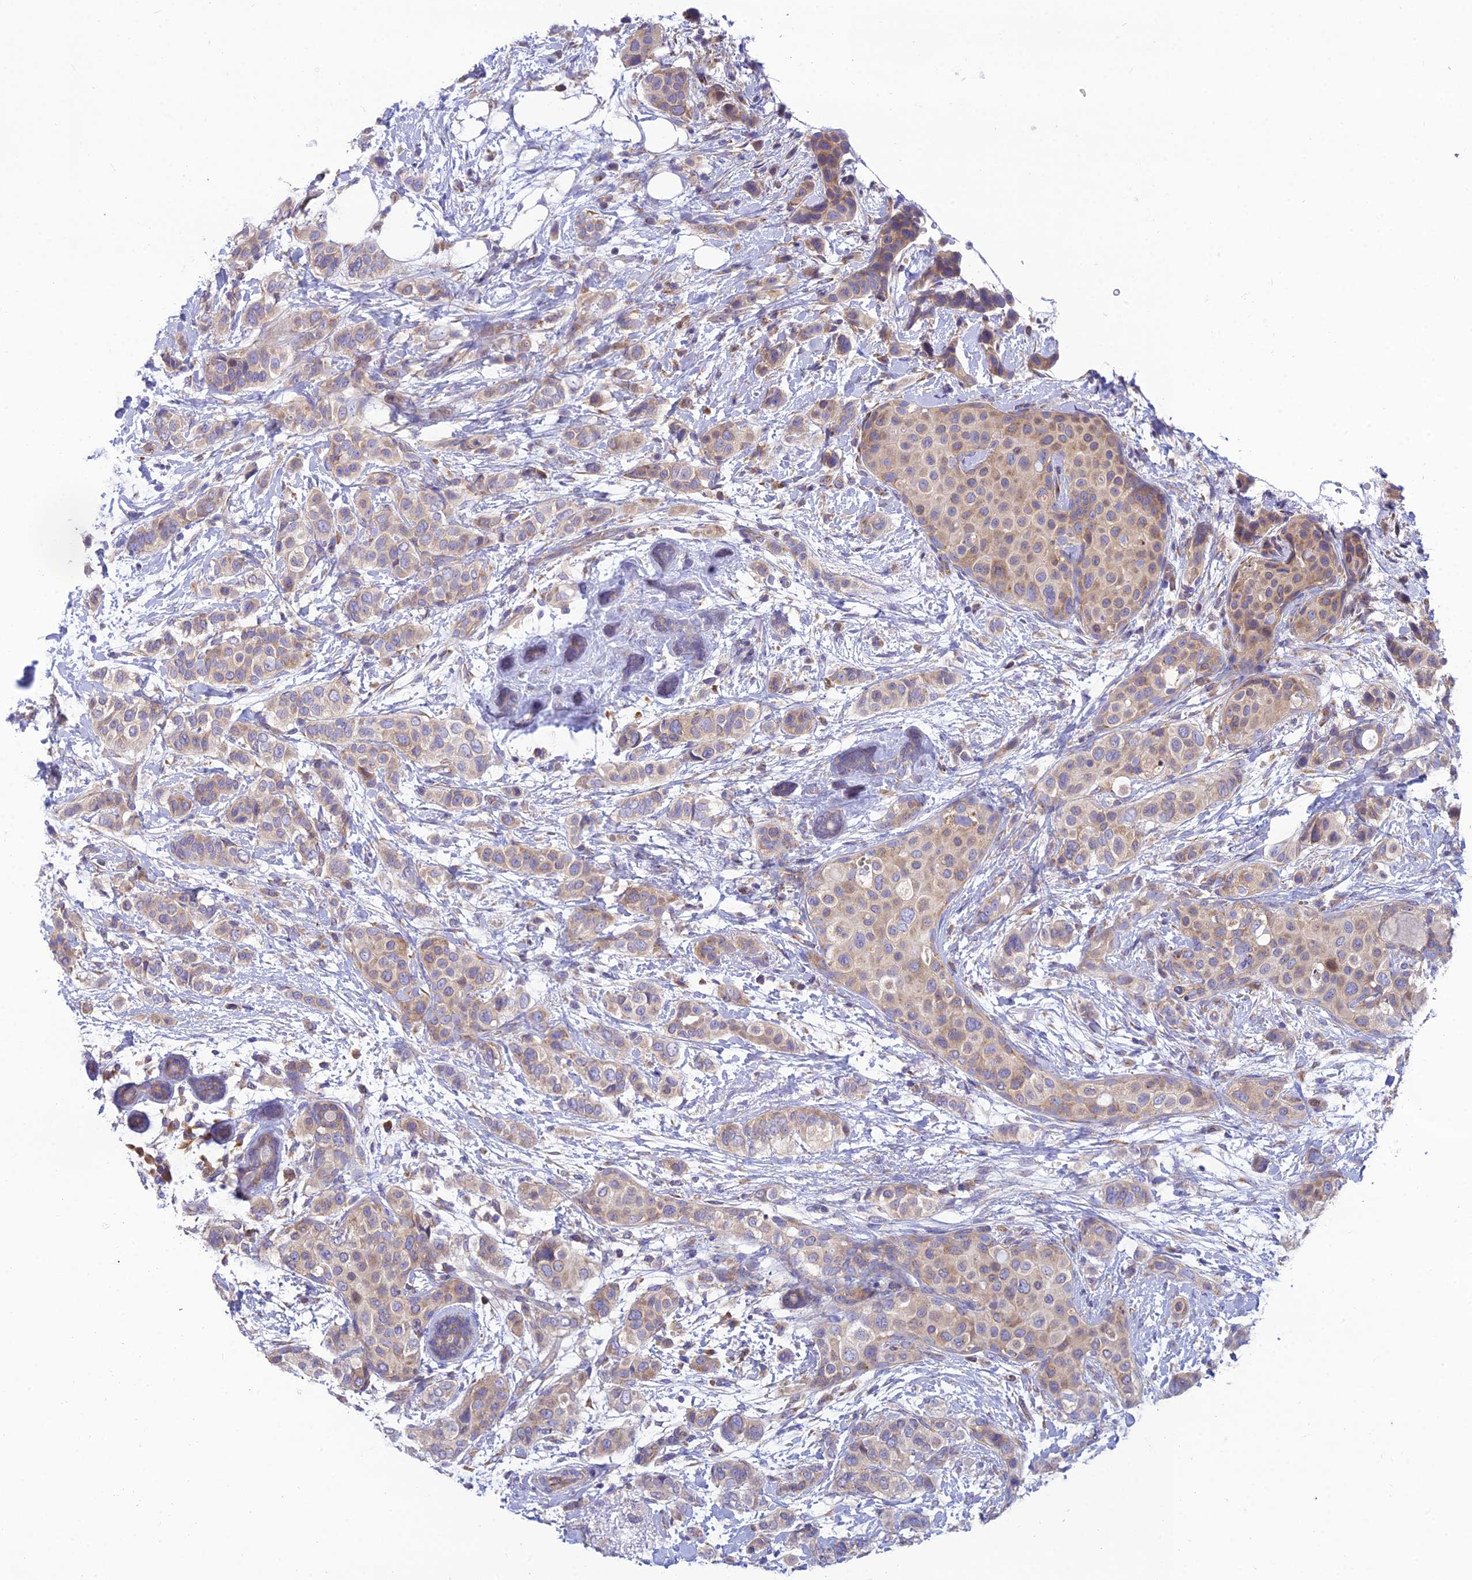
{"staining": {"intensity": "weak", "quantity": ">75%", "location": "cytoplasmic/membranous"}, "tissue": "breast cancer", "cell_type": "Tumor cells", "image_type": "cancer", "snomed": [{"axis": "morphology", "description": "Lobular carcinoma"}, {"axis": "topography", "description": "Breast"}], "caption": "Immunohistochemical staining of human breast cancer demonstrates weak cytoplasmic/membranous protein staining in about >75% of tumor cells.", "gene": "CLCN7", "patient": {"sex": "female", "age": 51}}